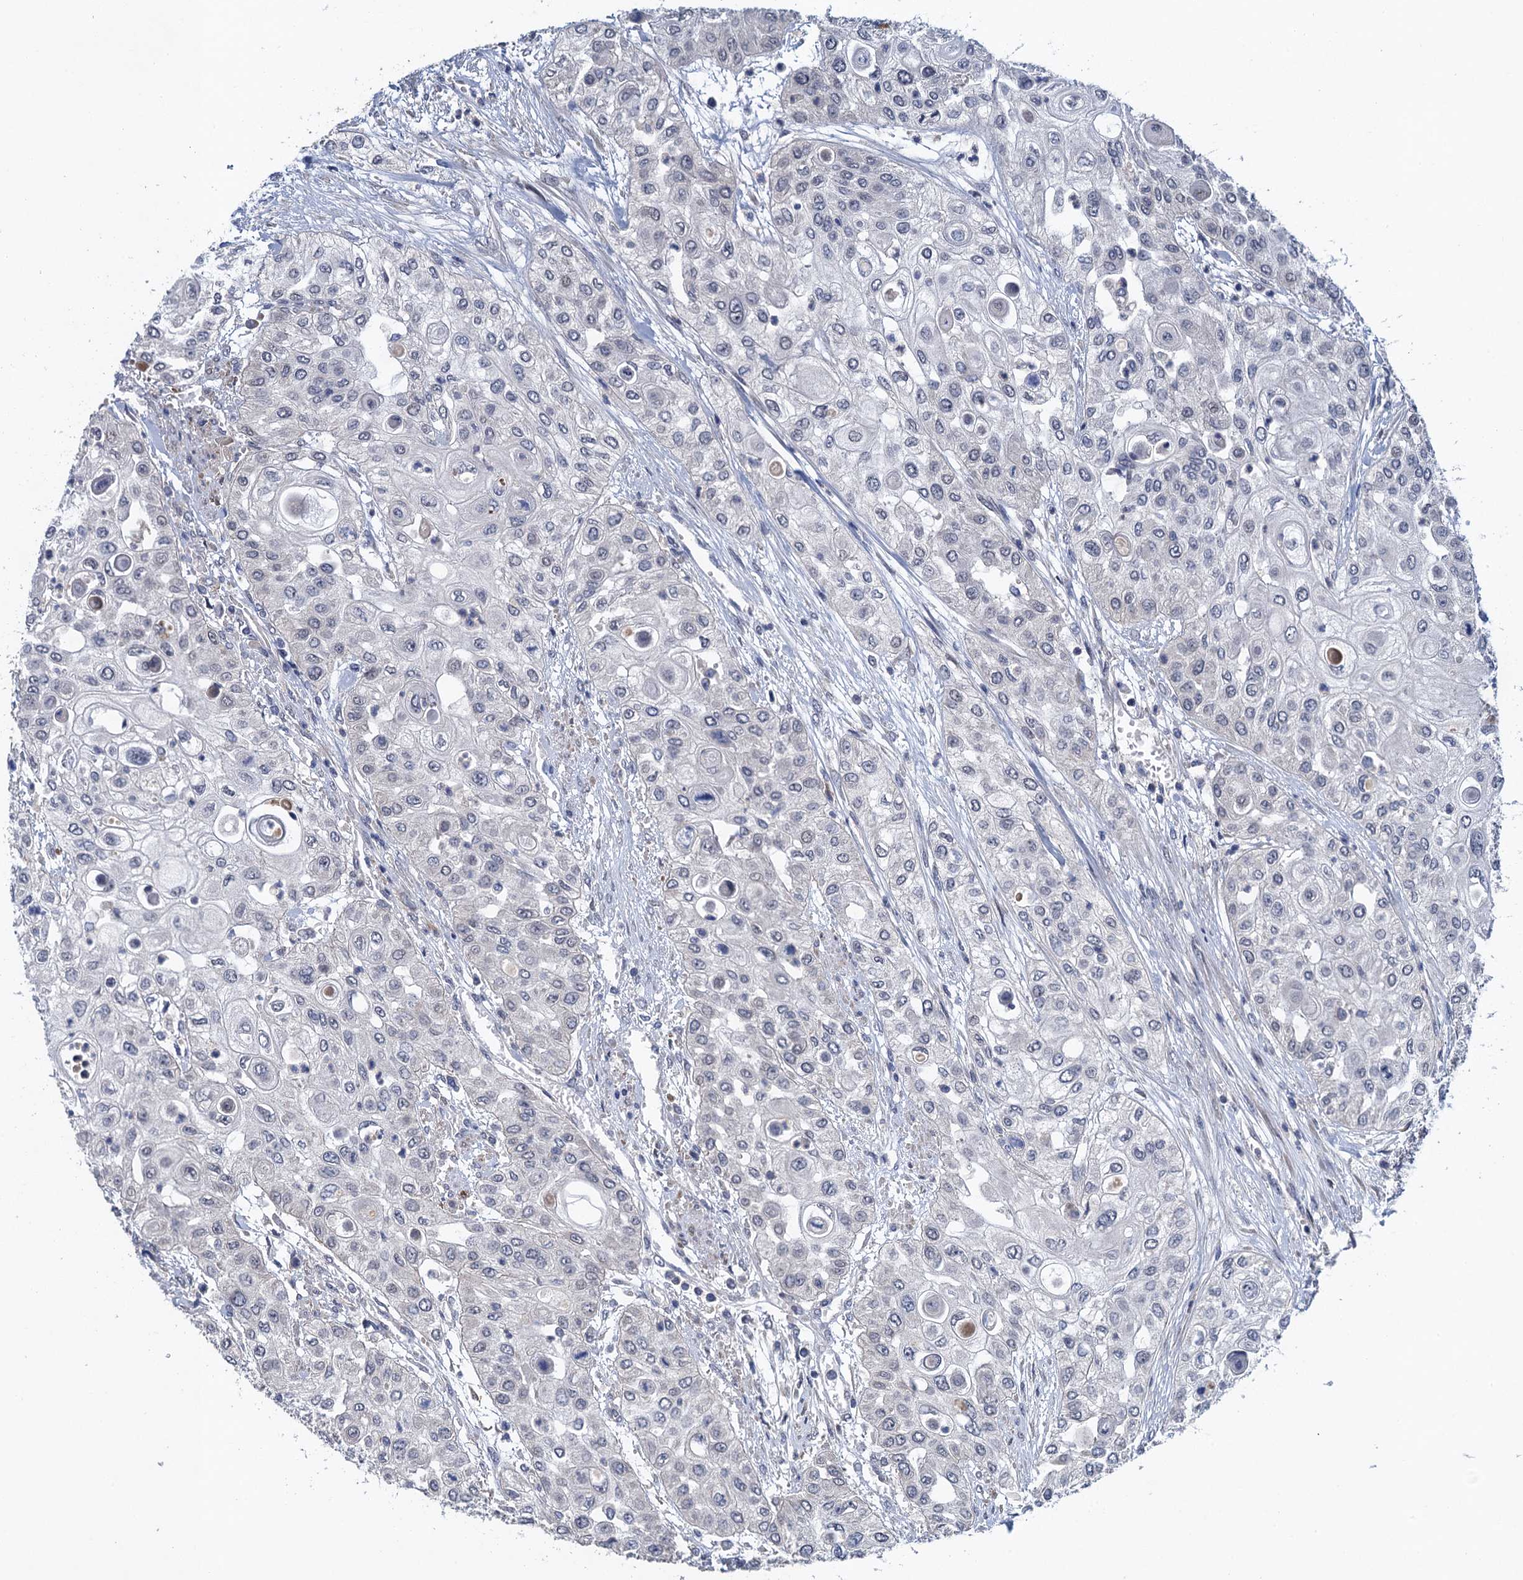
{"staining": {"intensity": "negative", "quantity": "none", "location": "none"}, "tissue": "urothelial cancer", "cell_type": "Tumor cells", "image_type": "cancer", "snomed": [{"axis": "morphology", "description": "Urothelial carcinoma, High grade"}, {"axis": "topography", "description": "Urinary bladder"}], "caption": "A high-resolution histopathology image shows immunohistochemistry (IHC) staining of urothelial cancer, which shows no significant staining in tumor cells. (Brightfield microscopy of DAB immunohistochemistry (IHC) at high magnification).", "gene": "MDM1", "patient": {"sex": "female", "age": 79}}